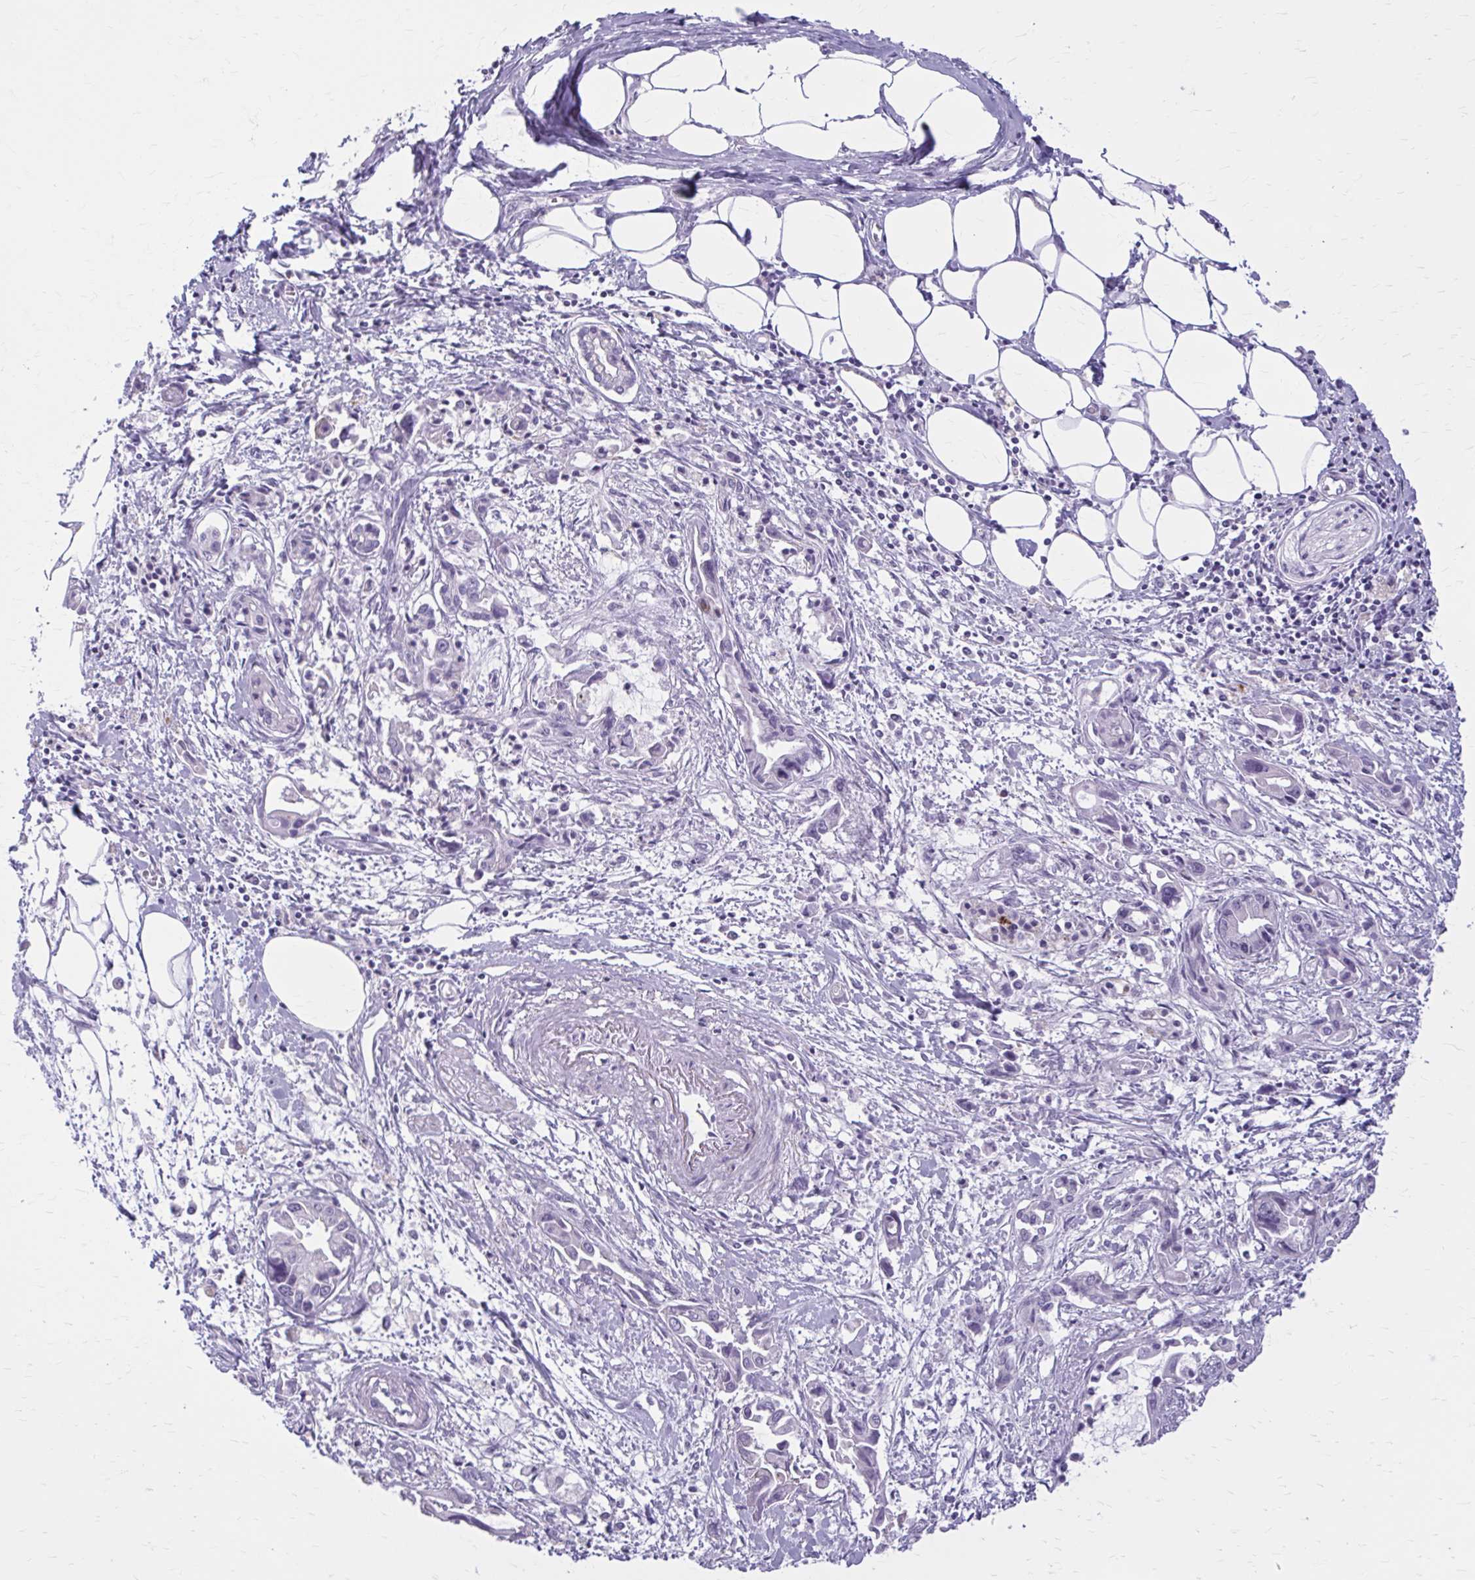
{"staining": {"intensity": "negative", "quantity": "none", "location": "none"}, "tissue": "pancreatic cancer", "cell_type": "Tumor cells", "image_type": "cancer", "snomed": [{"axis": "morphology", "description": "Adenocarcinoma, NOS"}, {"axis": "topography", "description": "Pancreas"}], "caption": "Tumor cells are negative for protein expression in human adenocarcinoma (pancreatic). Nuclei are stained in blue.", "gene": "OR4B1", "patient": {"sex": "male", "age": 84}}